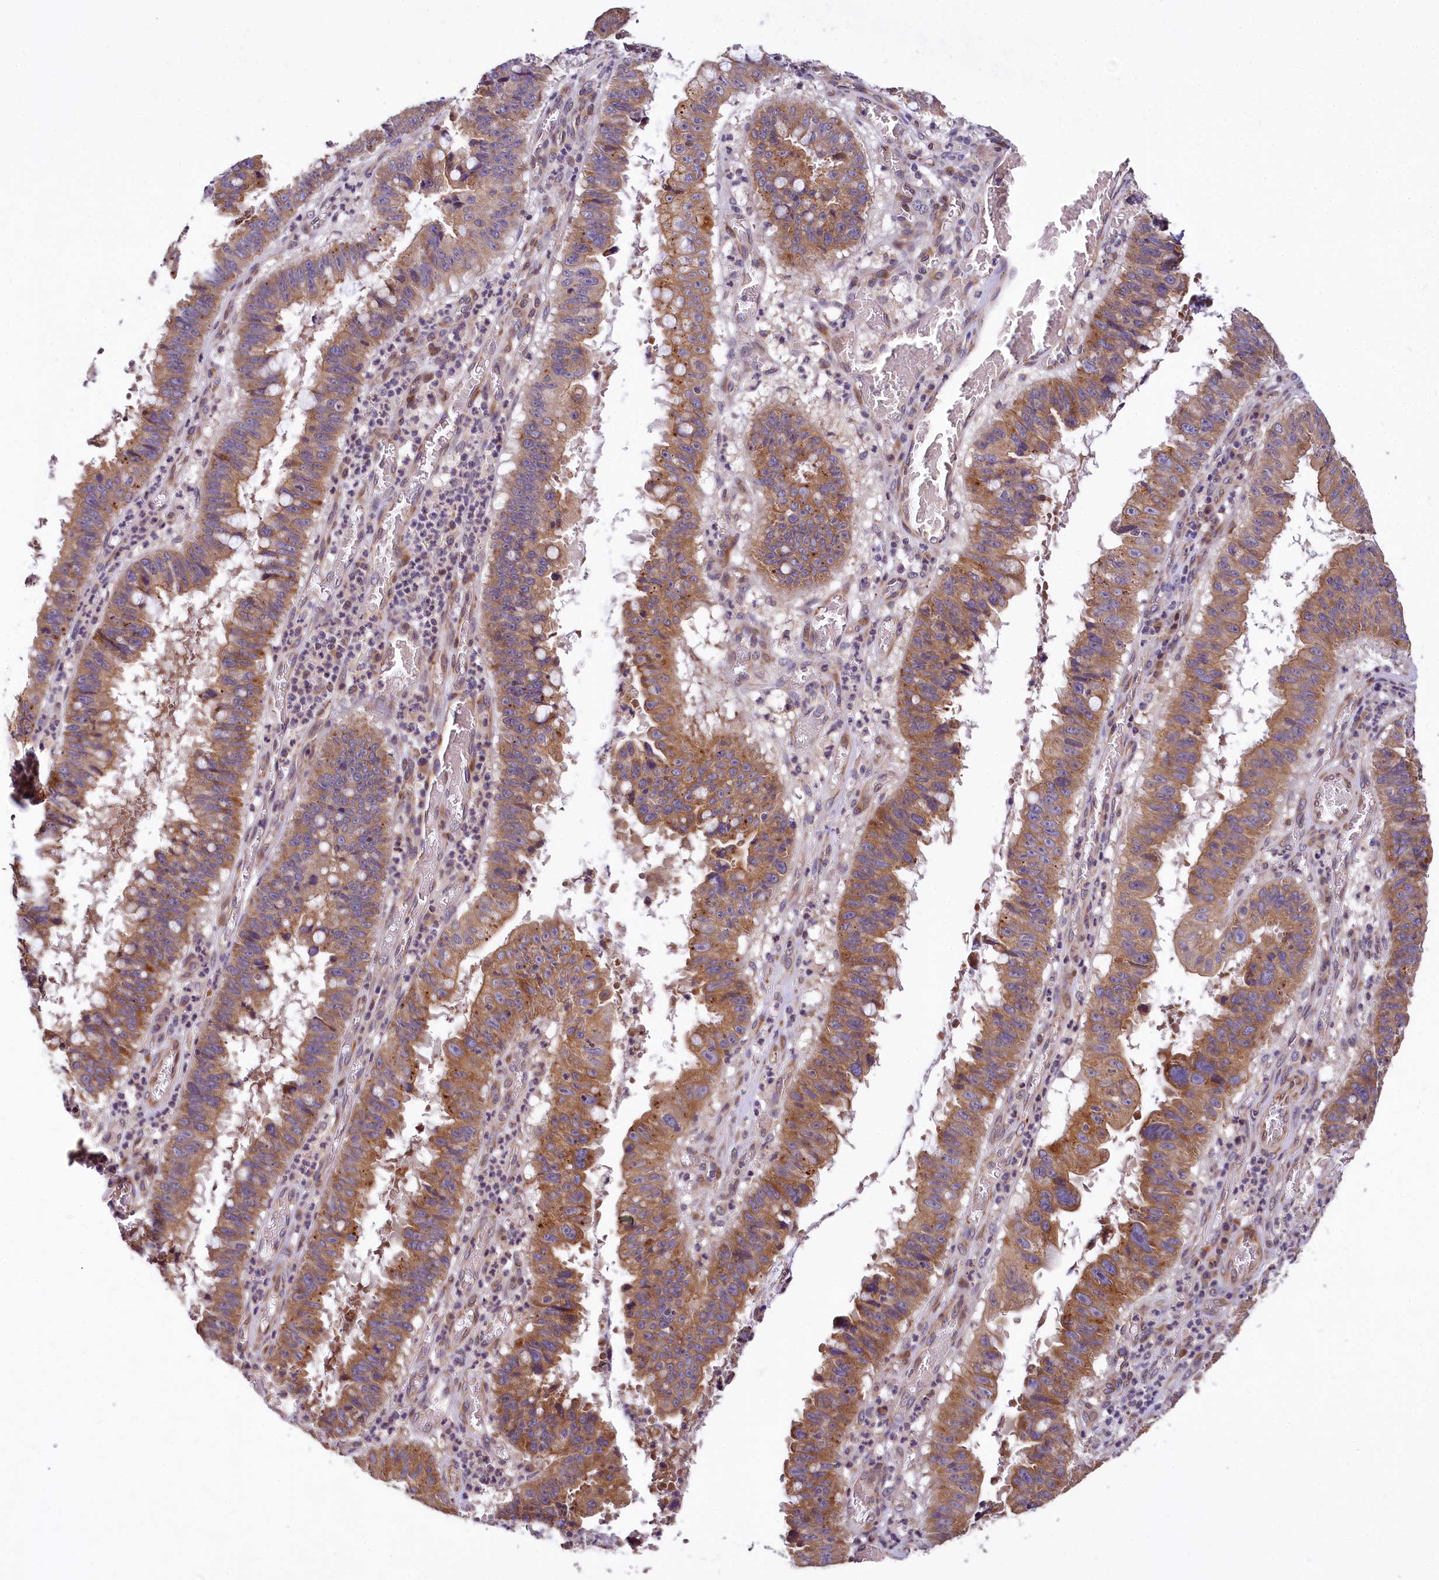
{"staining": {"intensity": "moderate", "quantity": ">75%", "location": "cytoplasmic/membranous"}, "tissue": "stomach cancer", "cell_type": "Tumor cells", "image_type": "cancer", "snomed": [{"axis": "morphology", "description": "Adenocarcinoma, NOS"}, {"axis": "topography", "description": "Stomach"}], "caption": "The image displays immunohistochemical staining of adenocarcinoma (stomach). There is moderate cytoplasmic/membranous staining is seen in about >75% of tumor cells.", "gene": "SUPV3L1", "patient": {"sex": "male", "age": 59}}